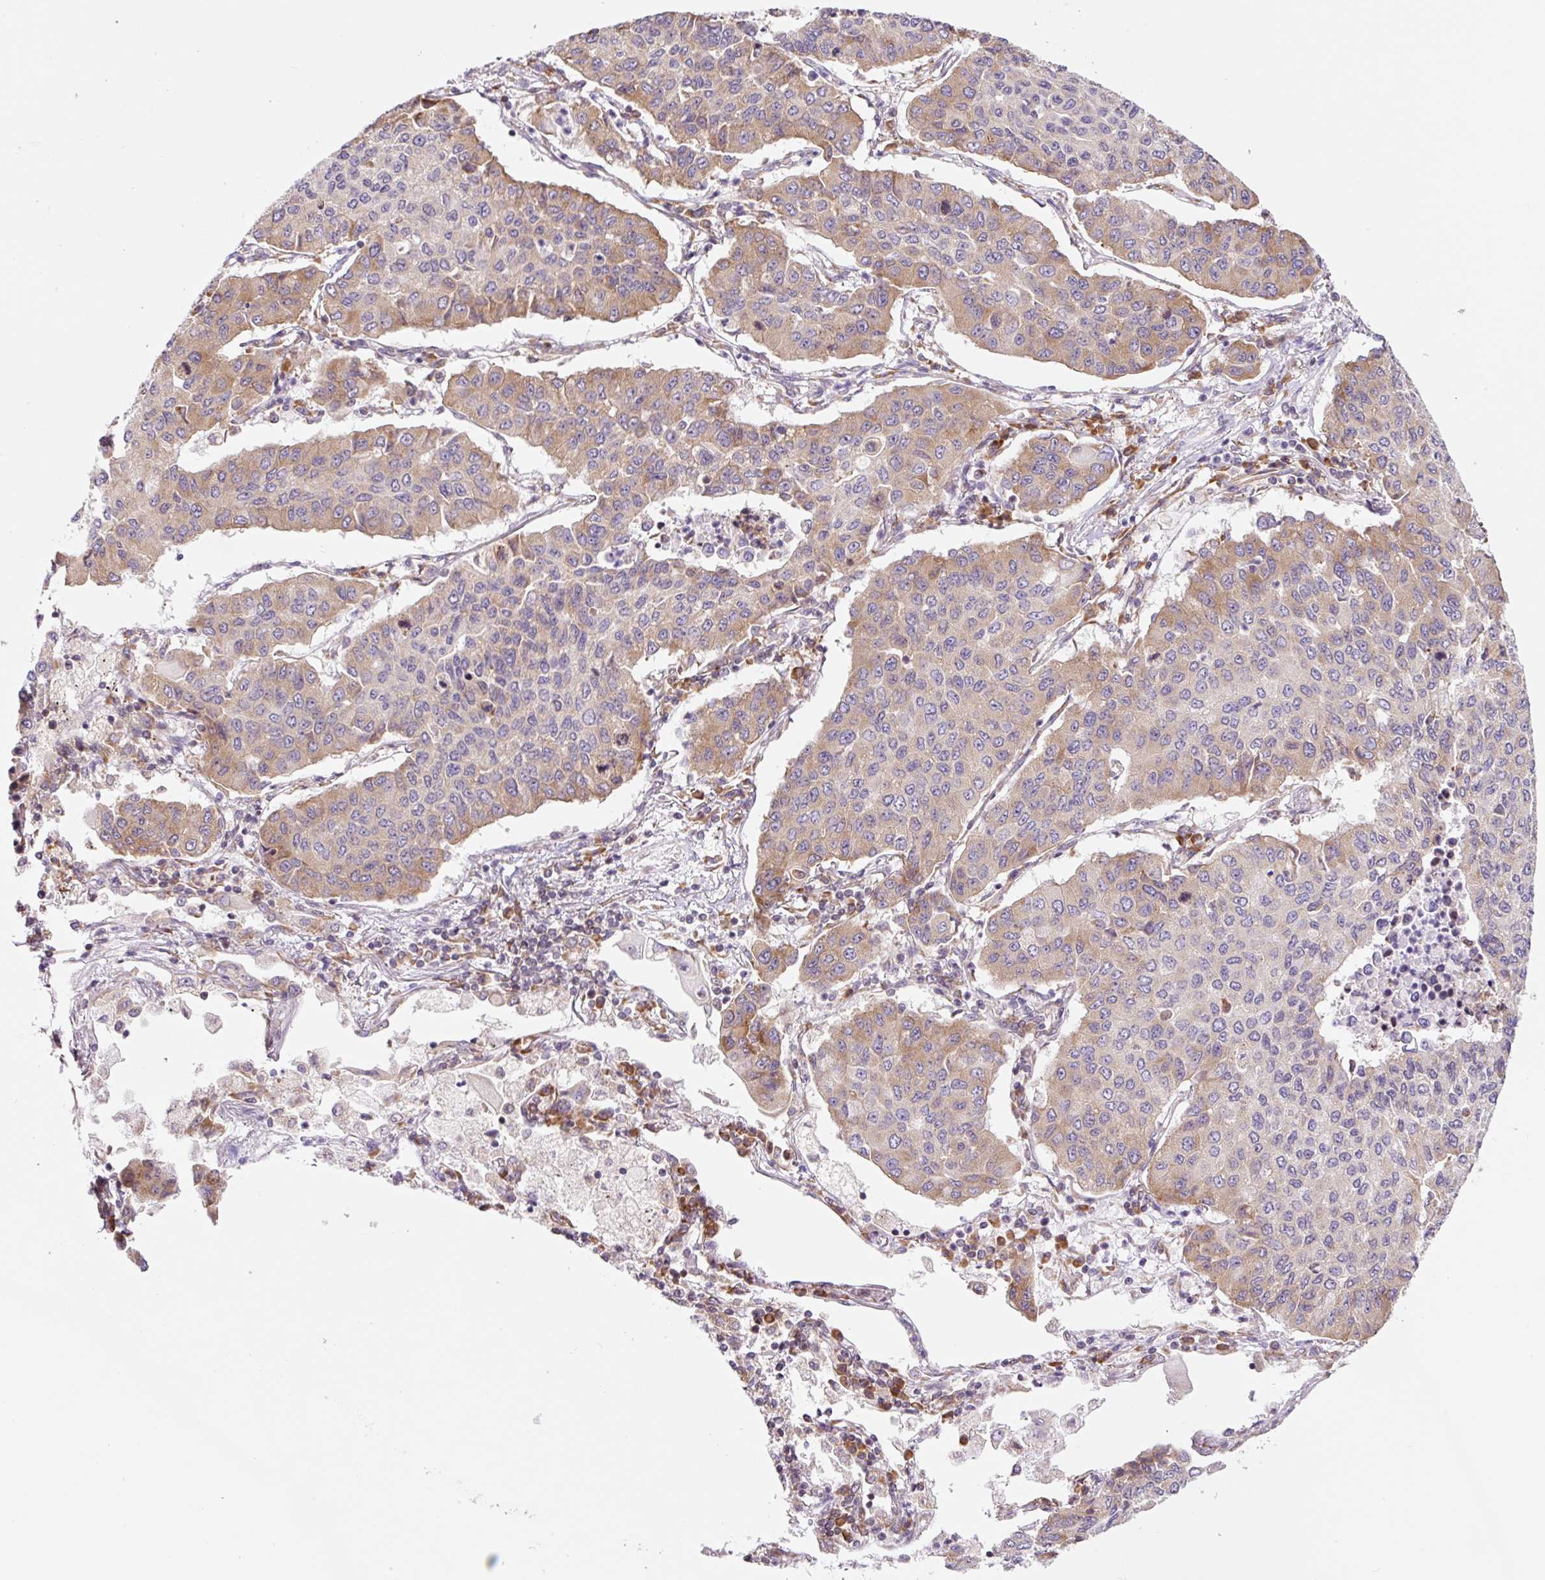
{"staining": {"intensity": "moderate", "quantity": "25%-75%", "location": "cytoplasmic/membranous"}, "tissue": "lung cancer", "cell_type": "Tumor cells", "image_type": "cancer", "snomed": [{"axis": "morphology", "description": "Squamous cell carcinoma, NOS"}, {"axis": "topography", "description": "Lung"}], "caption": "IHC histopathology image of neoplastic tissue: human lung cancer (squamous cell carcinoma) stained using IHC reveals medium levels of moderate protein expression localized specifically in the cytoplasmic/membranous of tumor cells, appearing as a cytoplasmic/membranous brown color.", "gene": "RPL41", "patient": {"sex": "male", "age": 74}}